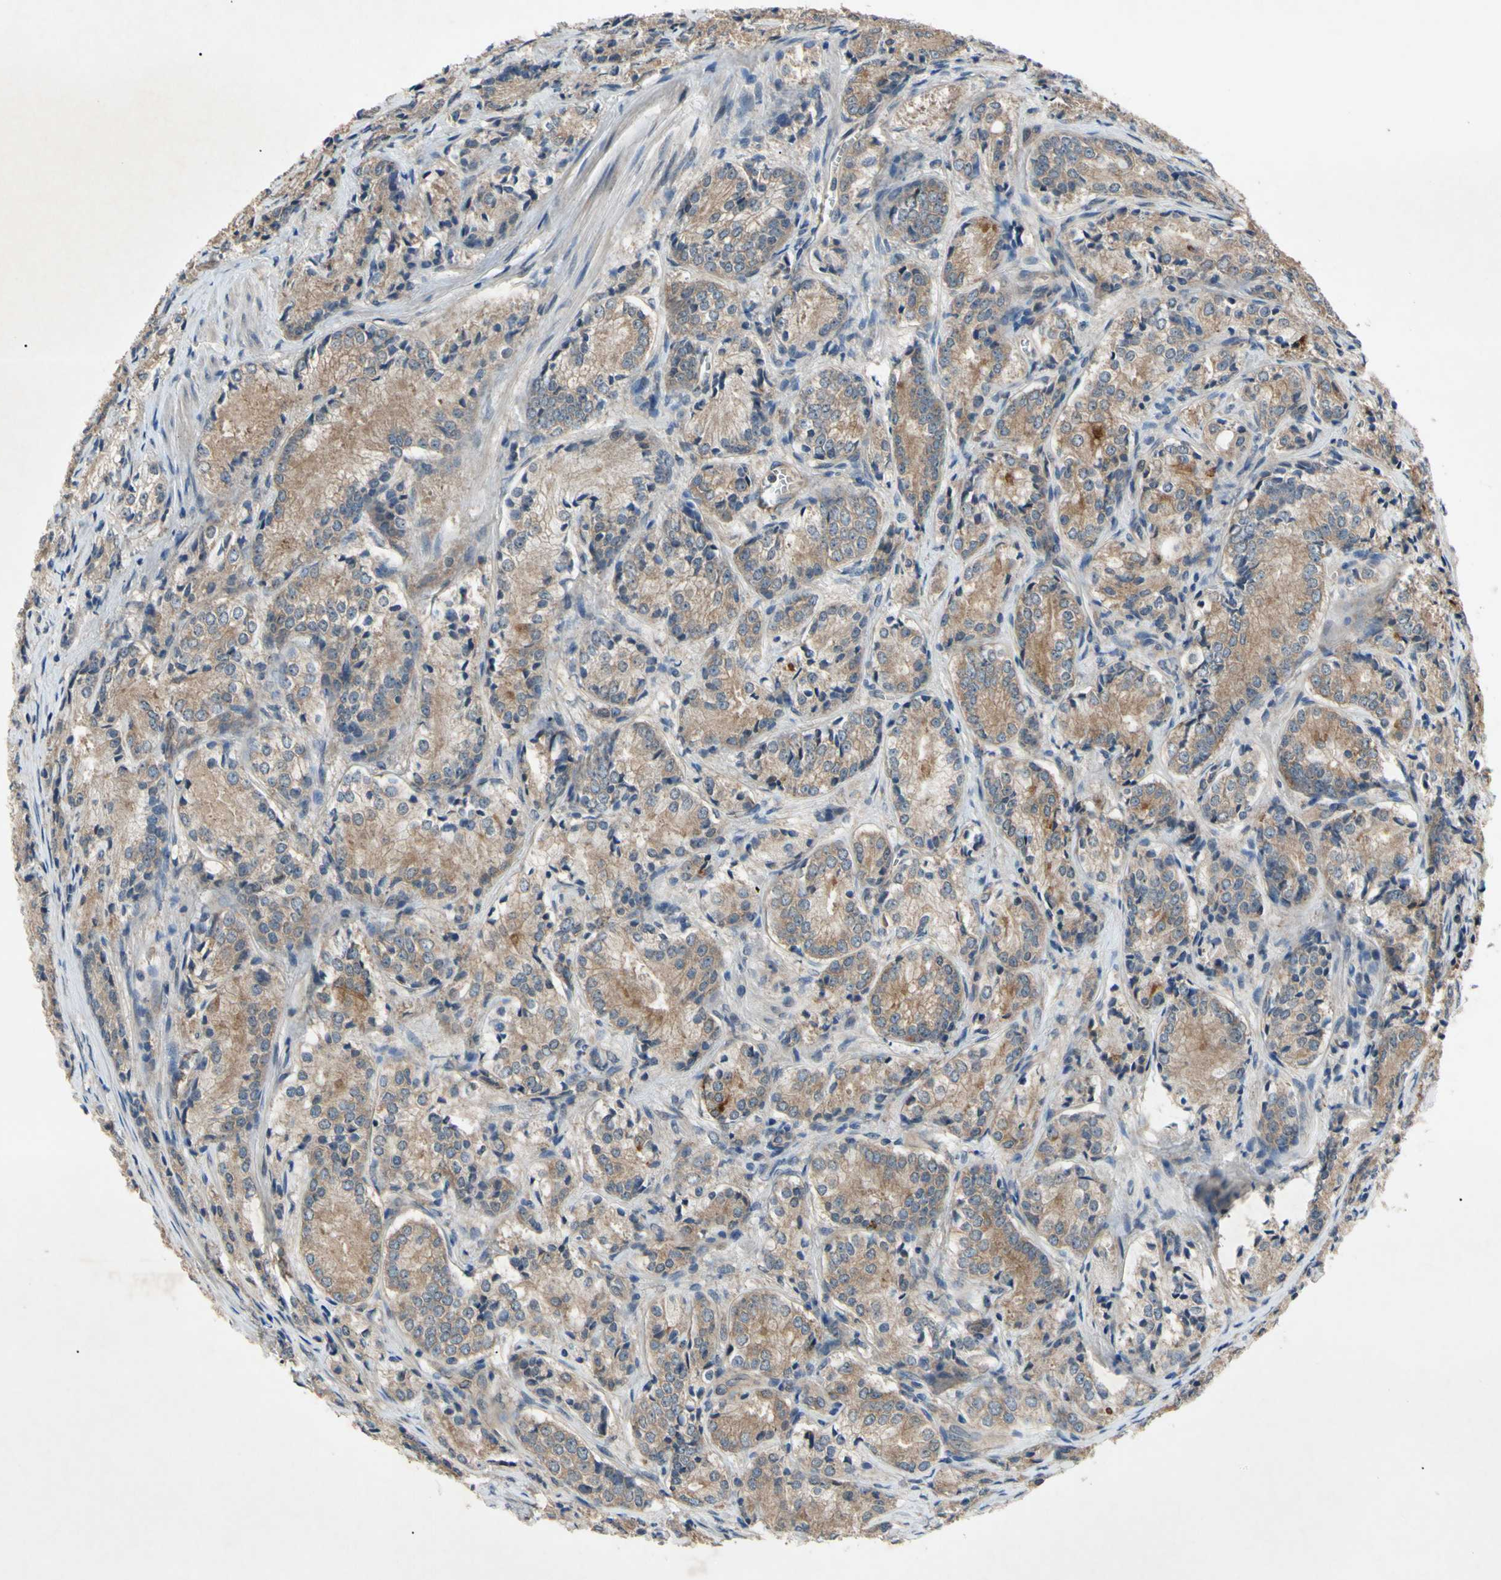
{"staining": {"intensity": "moderate", "quantity": ">75%", "location": "cytoplasmic/membranous"}, "tissue": "prostate cancer", "cell_type": "Tumor cells", "image_type": "cancer", "snomed": [{"axis": "morphology", "description": "Adenocarcinoma, Low grade"}, {"axis": "topography", "description": "Prostate"}], "caption": "Immunohistochemistry photomicrograph of neoplastic tissue: human prostate cancer stained using immunohistochemistry displays medium levels of moderate protein expression localized specifically in the cytoplasmic/membranous of tumor cells, appearing as a cytoplasmic/membranous brown color.", "gene": "HILPDA", "patient": {"sex": "male", "age": 60}}